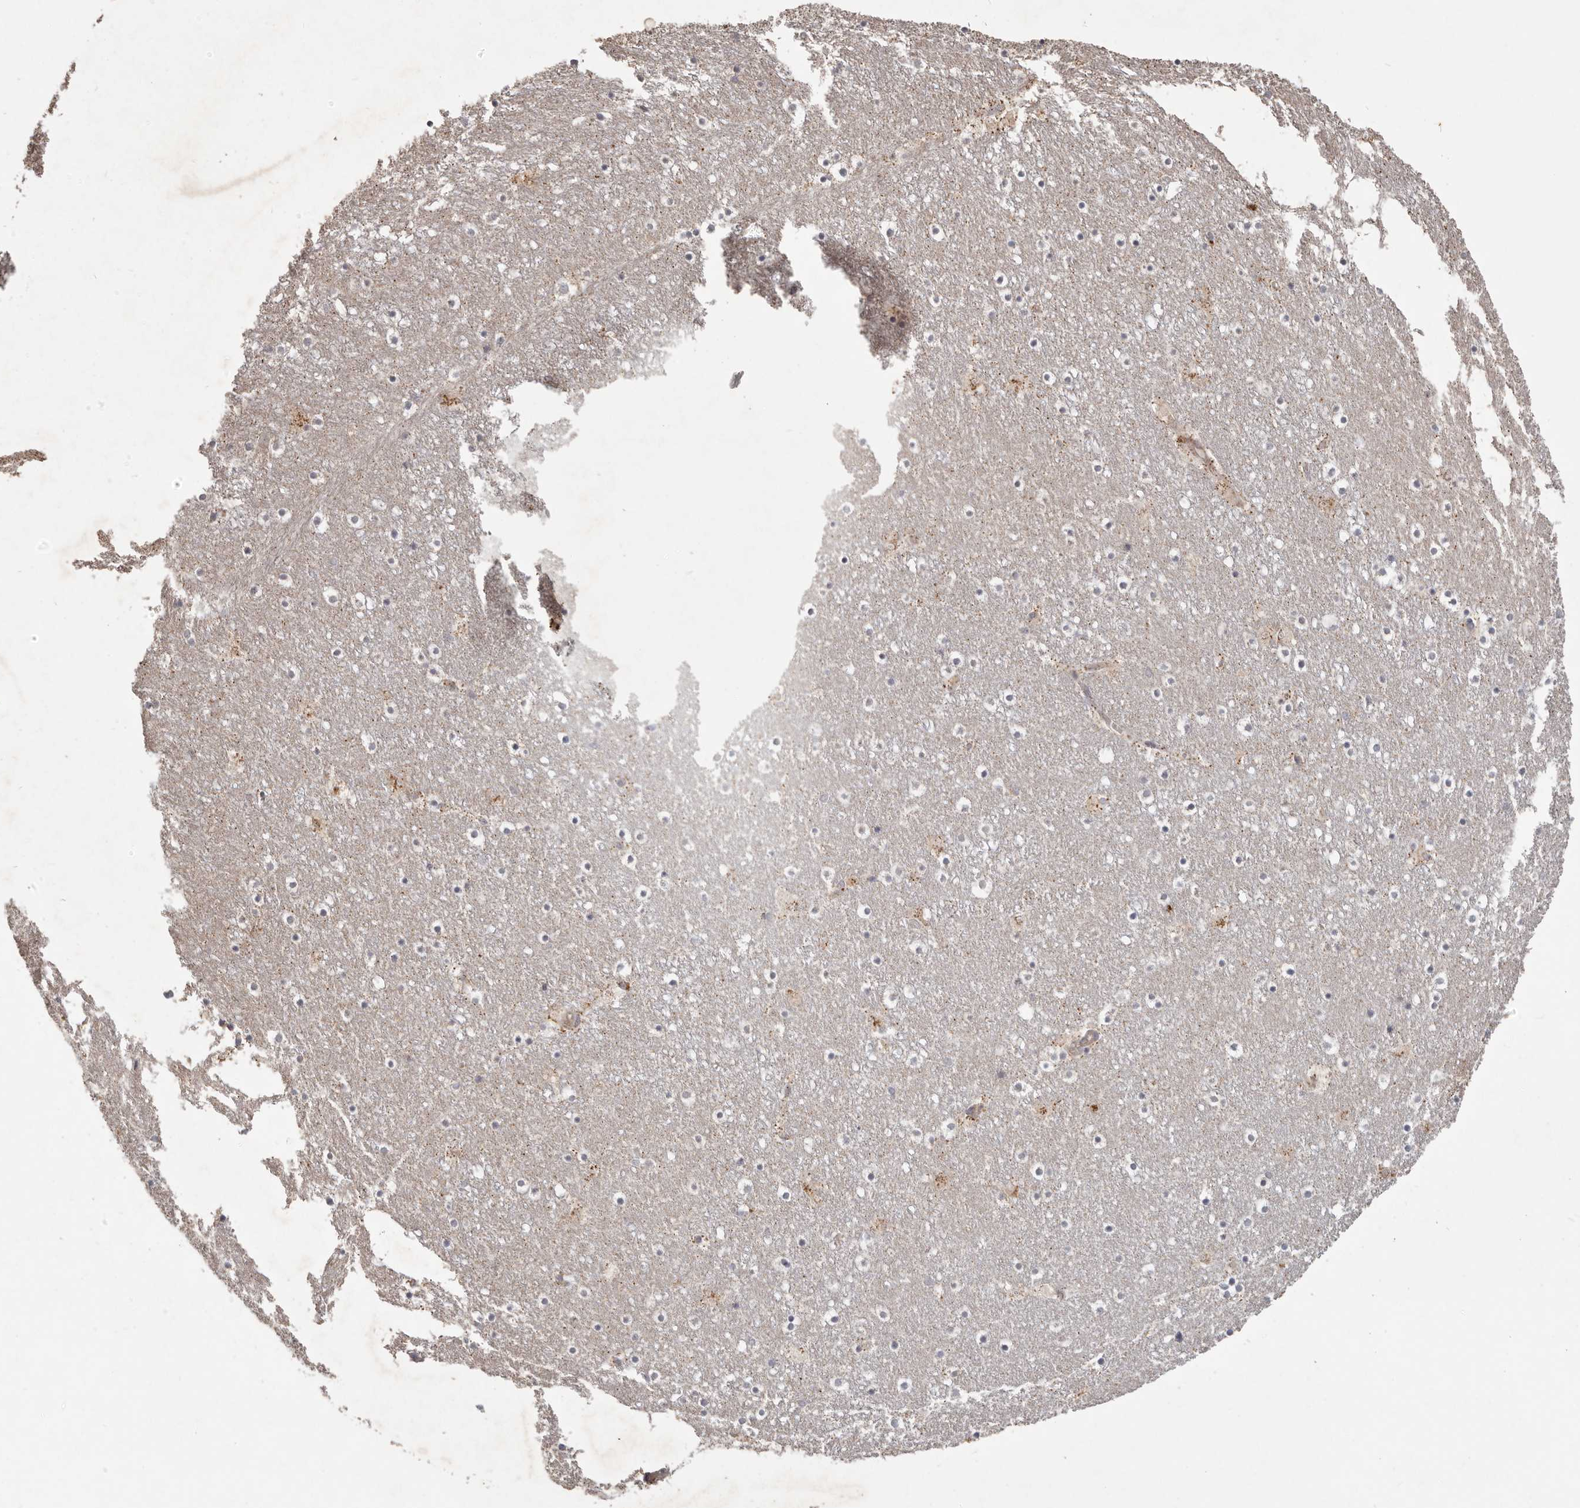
{"staining": {"intensity": "moderate", "quantity": "<25%", "location": "cytoplasmic/membranous"}, "tissue": "caudate", "cell_type": "Glial cells", "image_type": "normal", "snomed": [{"axis": "morphology", "description": "Normal tissue, NOS"}, {"axis": "topography", "description": "Lateral ventricle wall"}], "caption": "Caudate stained with immunohistochemistry displays moderate cytoplasmic/membranous staining in about <25% of glial cells.", "gene": "PLOD2", "patient": {"sex": "male", "age": 45}}